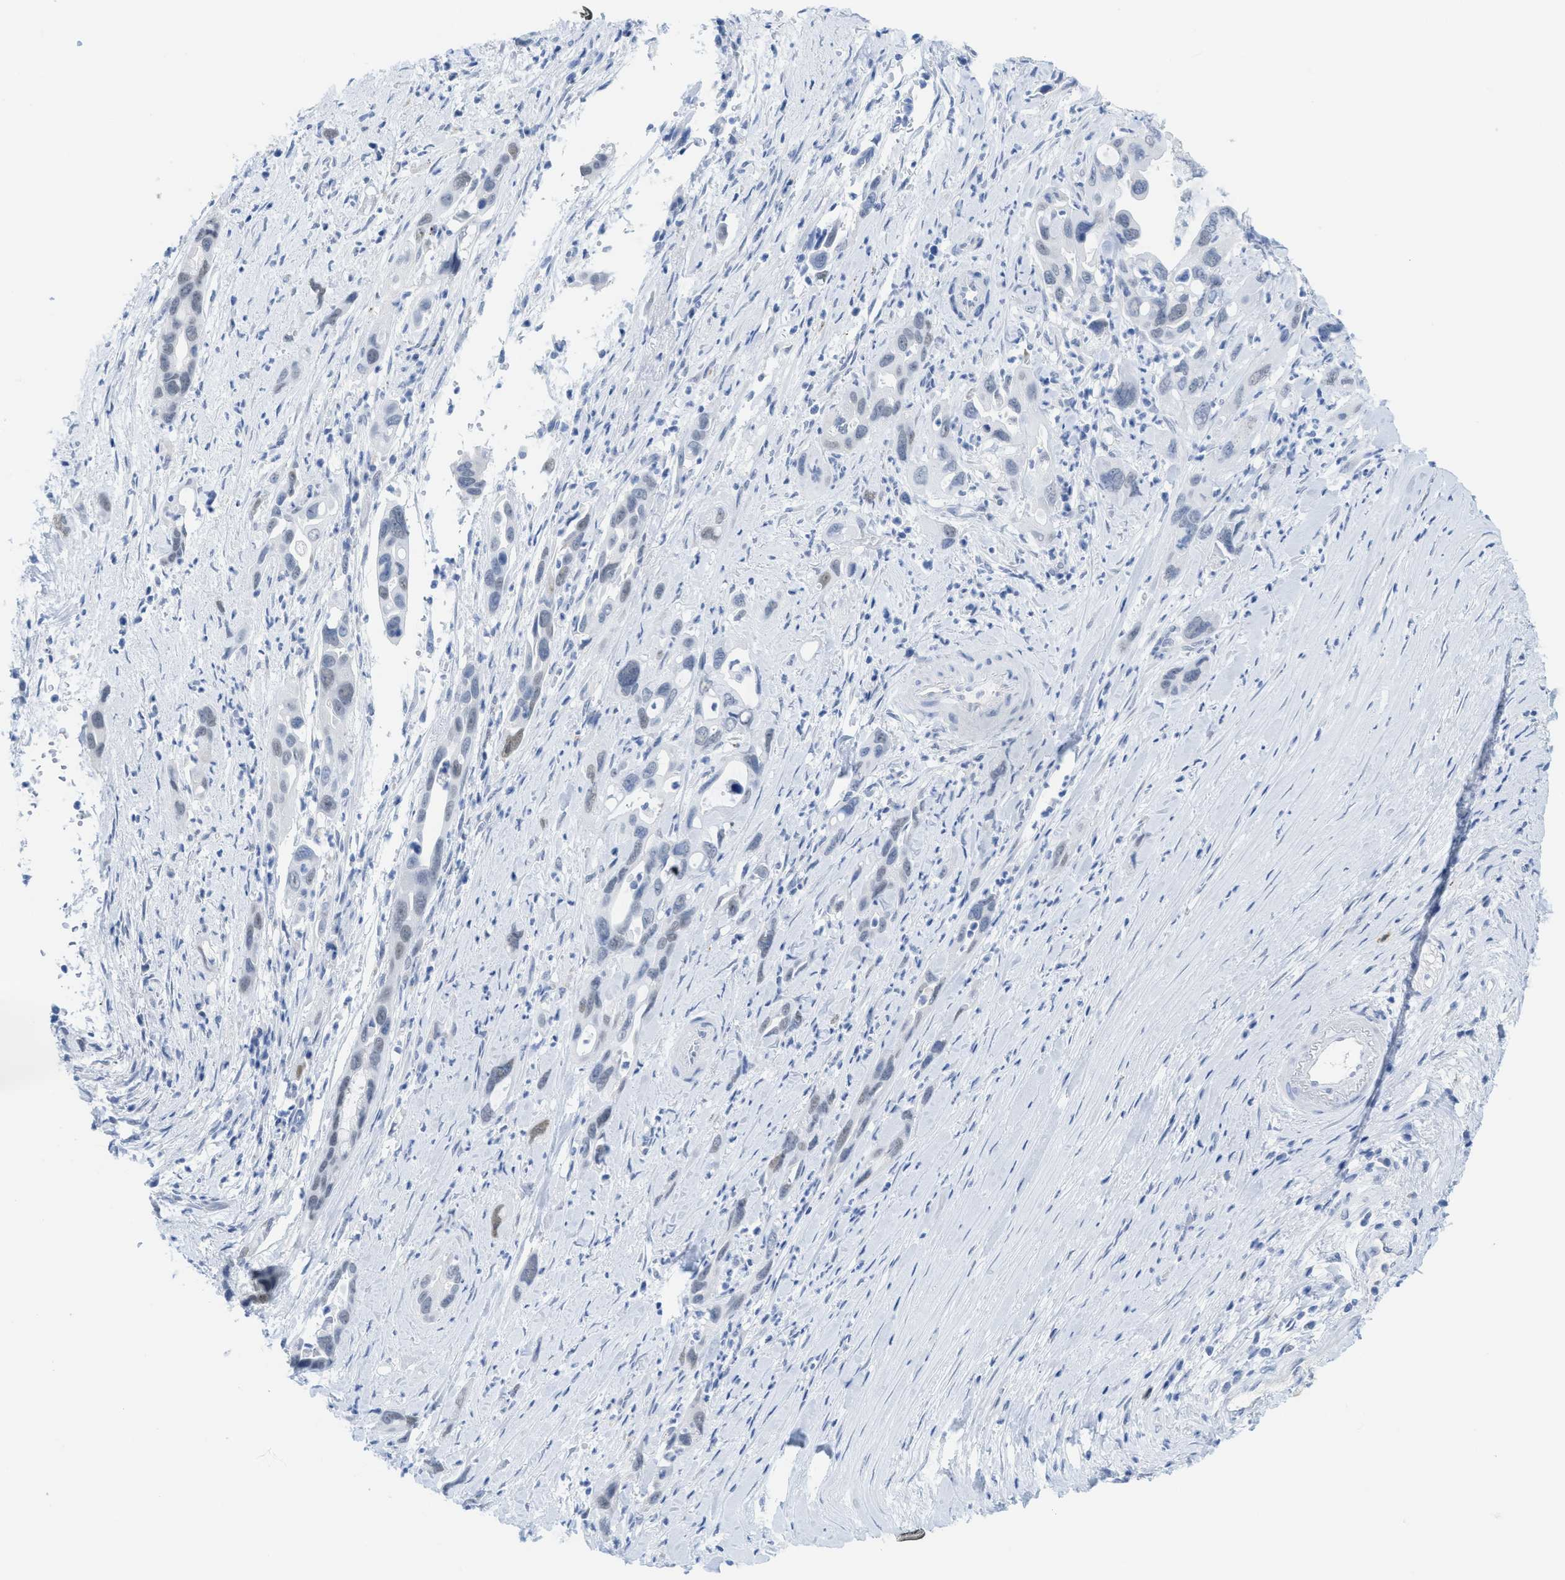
{"staining": {"intensity": "negative", "quantity": "none", "location": "none"}, "tissue": "pancreatic cancer", "cell_type": "Tumor cells", "image_type": "cancer", "snomed": [{"axis": "morphology", "description": "Adenocarcinoma, NOS"}, {"axis": "topography", "description": "Pancreas"}], "caption": "Immunohistochemistry (IHC) histopathology image of neoplastic tissue: human adenocarcinoma (pancreatic) stained with DAB reveals no significant protein staining in tumor cells.", "gene": "WDR4", "patient": {"sex": "female", "age": 70}}